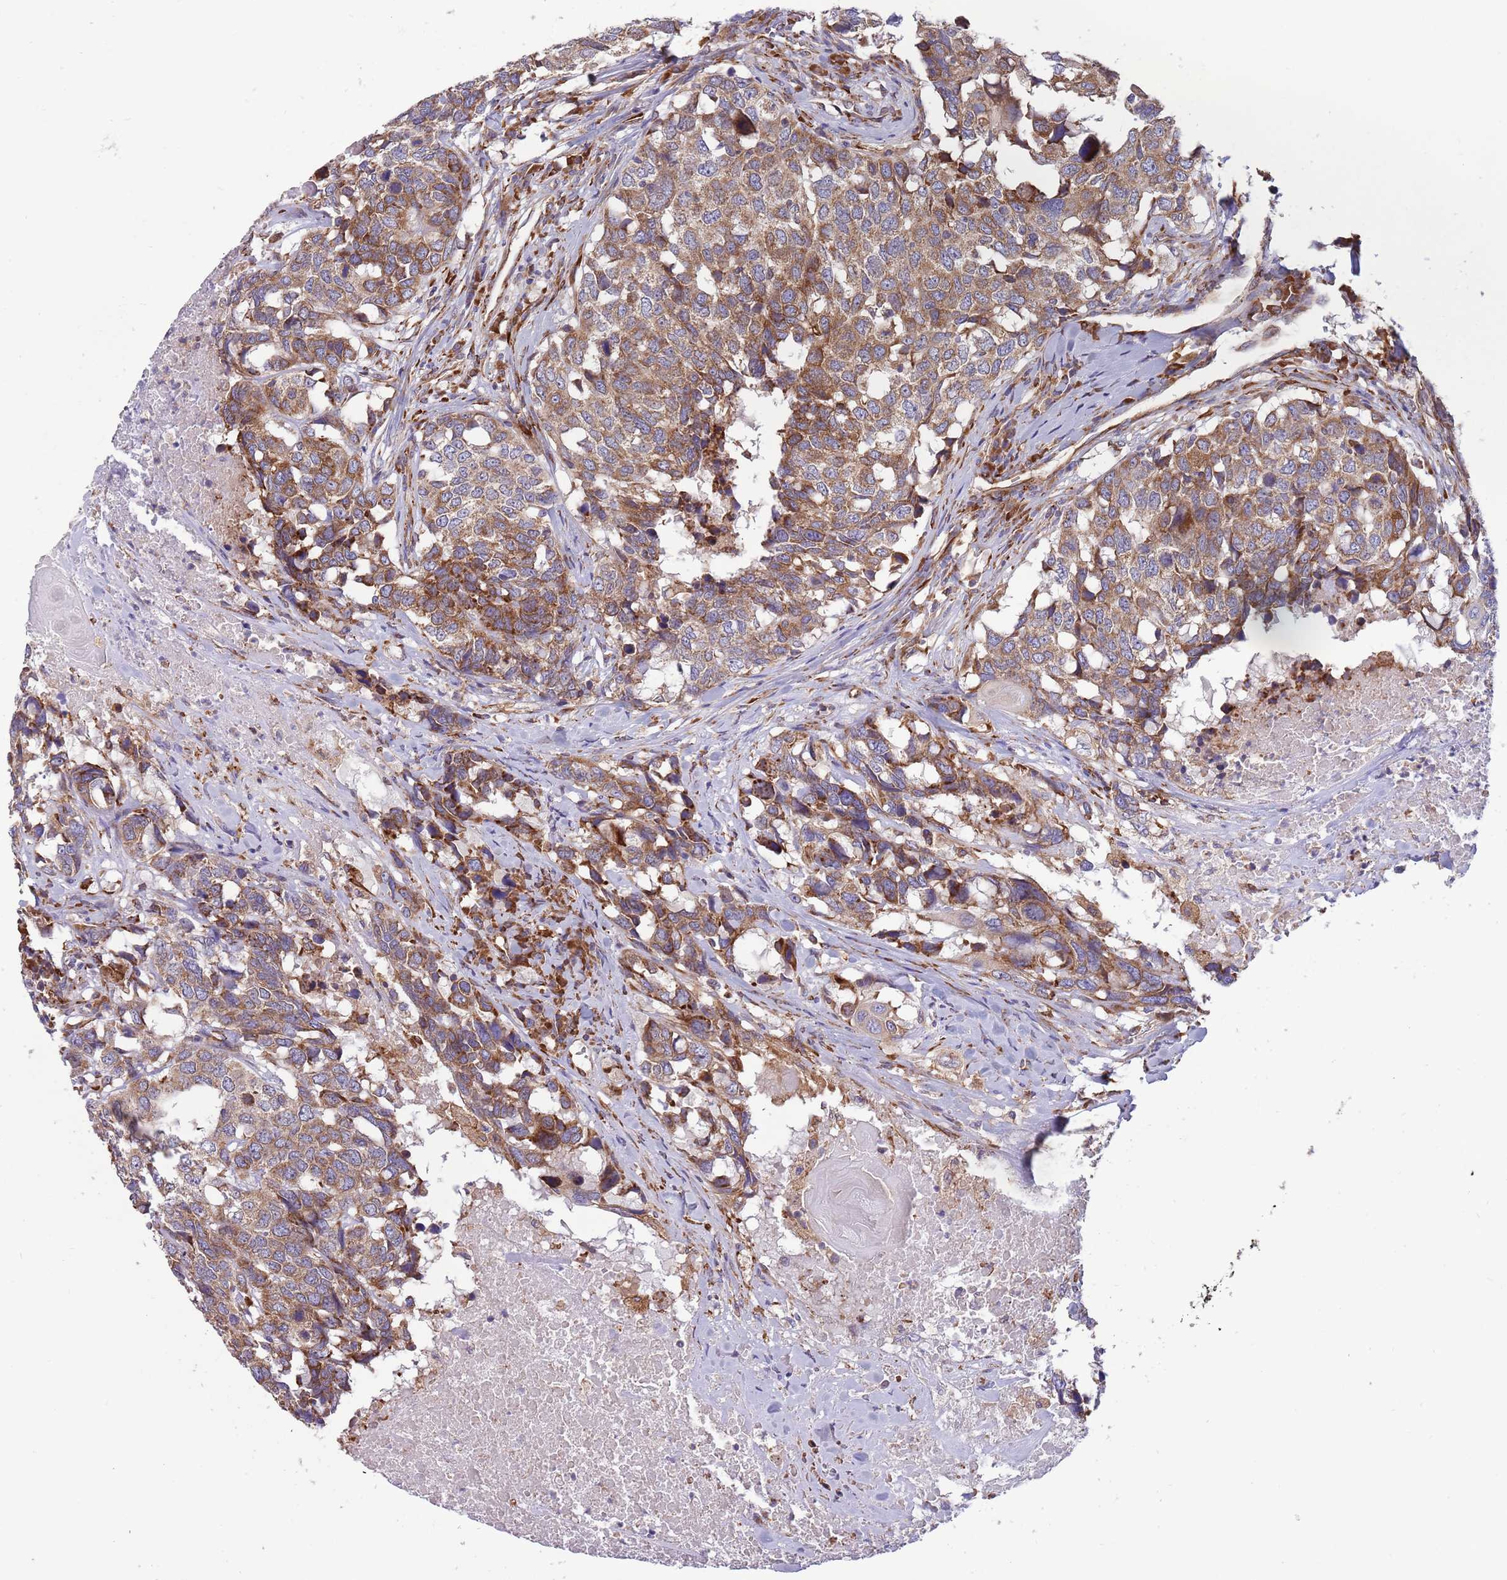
{"staining": {"intensity": "moderate", "quantity": ">75%", "location": "cytoplasmic/membranous"}, "tissue": "head and neck cancer", "cell_type": "Tumor cells", "image_type": "cancer", "snomed": [{"axis": "morphology", "description": "Squamous cell carcinoma, NOS"}, {"axis": "topography", "description": "Head-Neck"}], "caption": "Head and neck cancer tissue reveals moderate cytoplasmic/membranous expression in approximately >75% of tumor cells, visualized by immunohistochemistry.", "gene": "ARMCX6", "patient": {"sex": "male", "age": 66}}